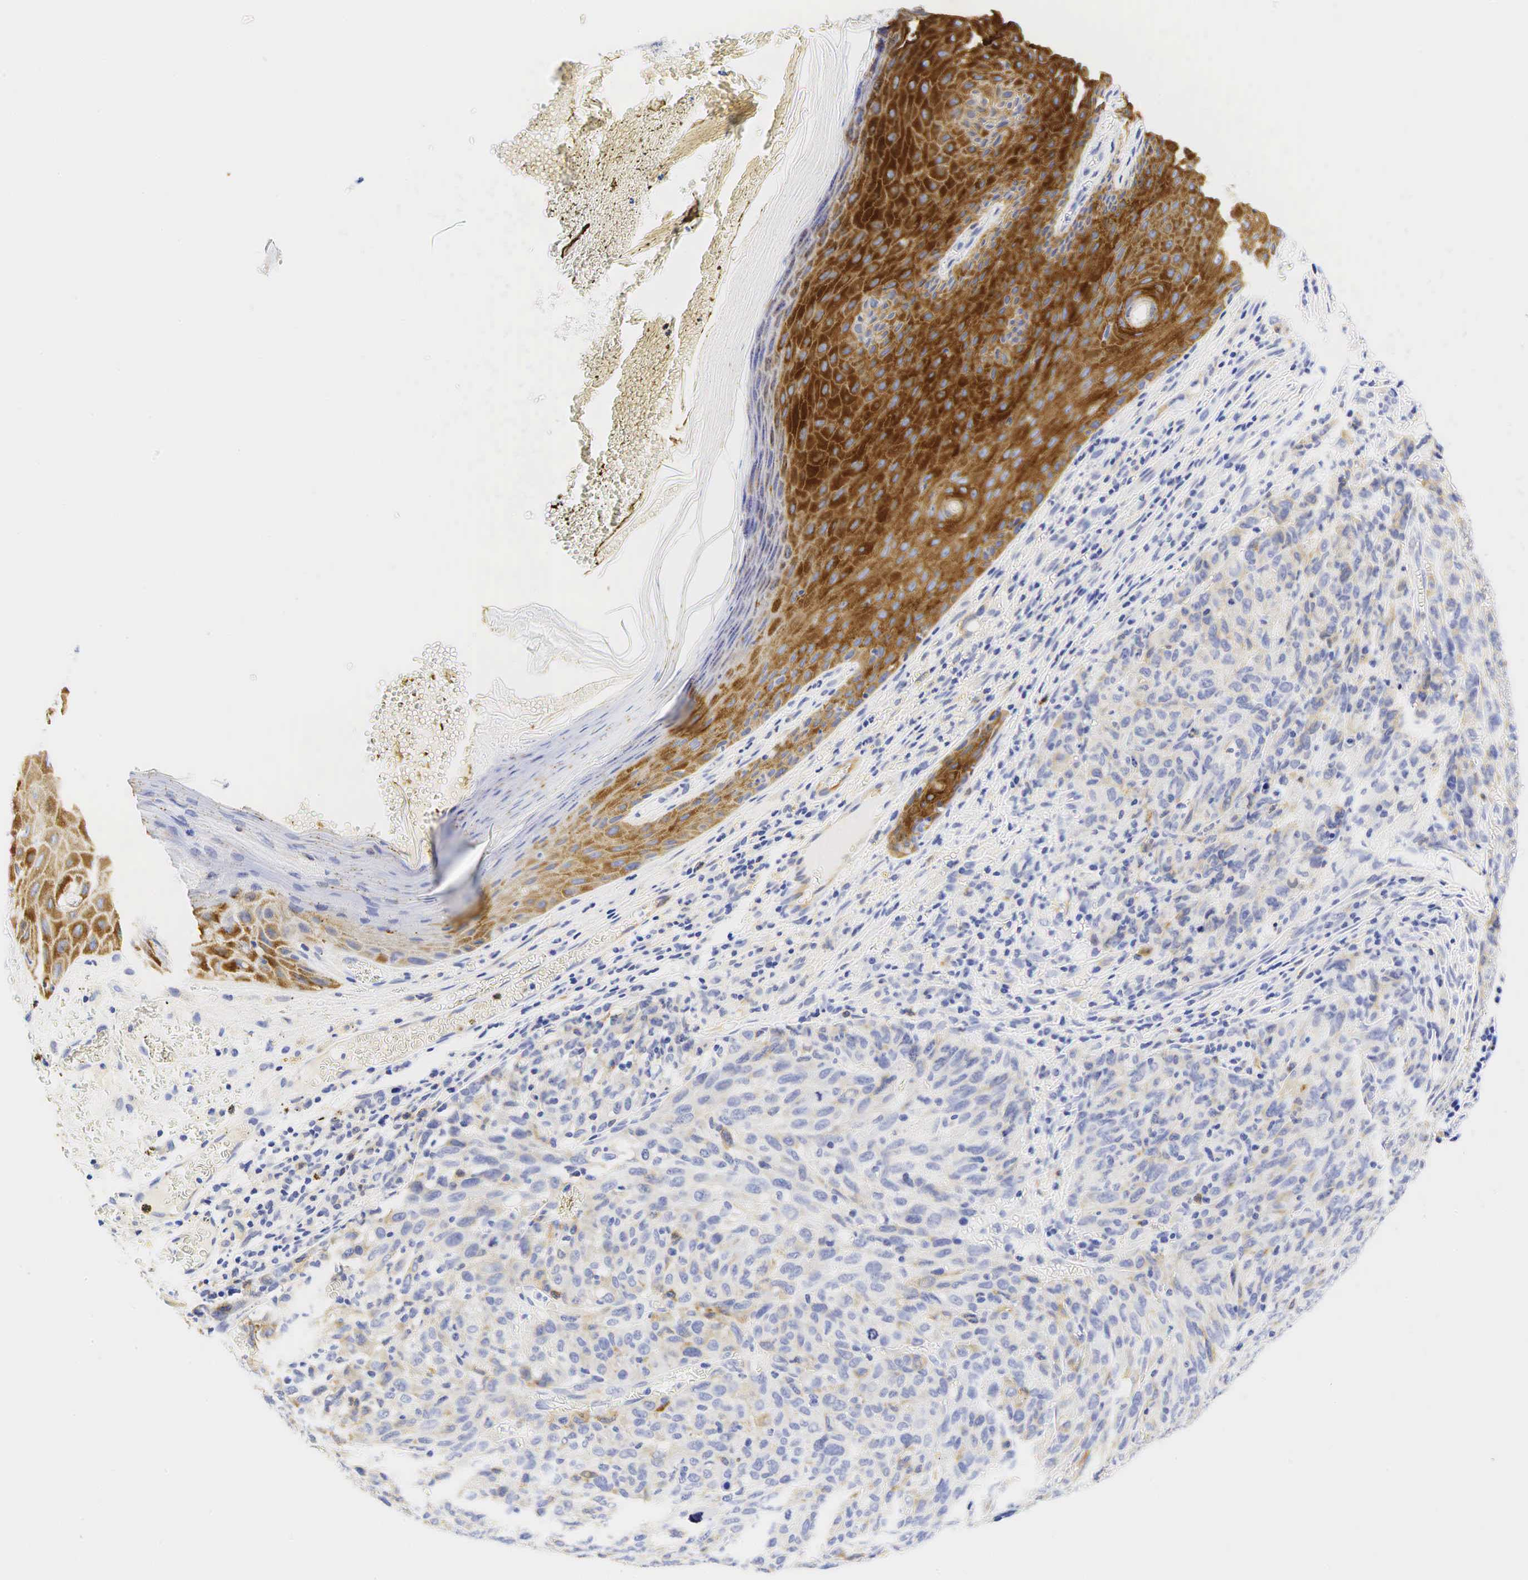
{"staining": {"intensity": "weak", "quantity": "25%-75%", "location": "cytoplasmic/membranous"}, "tissue": "melanoma", "cell_type": "Tumor cells", "image_type": "cancer", "snomed": [{"axis": "morphology", "description": "Malignant melanoma, NOS"}, {"axis": "topography", "description": "Skin"}], "caption": "A high-resolution photomicrograph shows immunohistochemistry staining of melanoma, which displays weak cytoplasmic/membranous expression in about 25%-75% of tumor cells. The staining was performed using DAB, with brown indicating positive protein expression. Nuclei are stained blue with hematoxylin.", "gene": "TNFRSF8", "patient": {"sex": "male", "age": 76}}